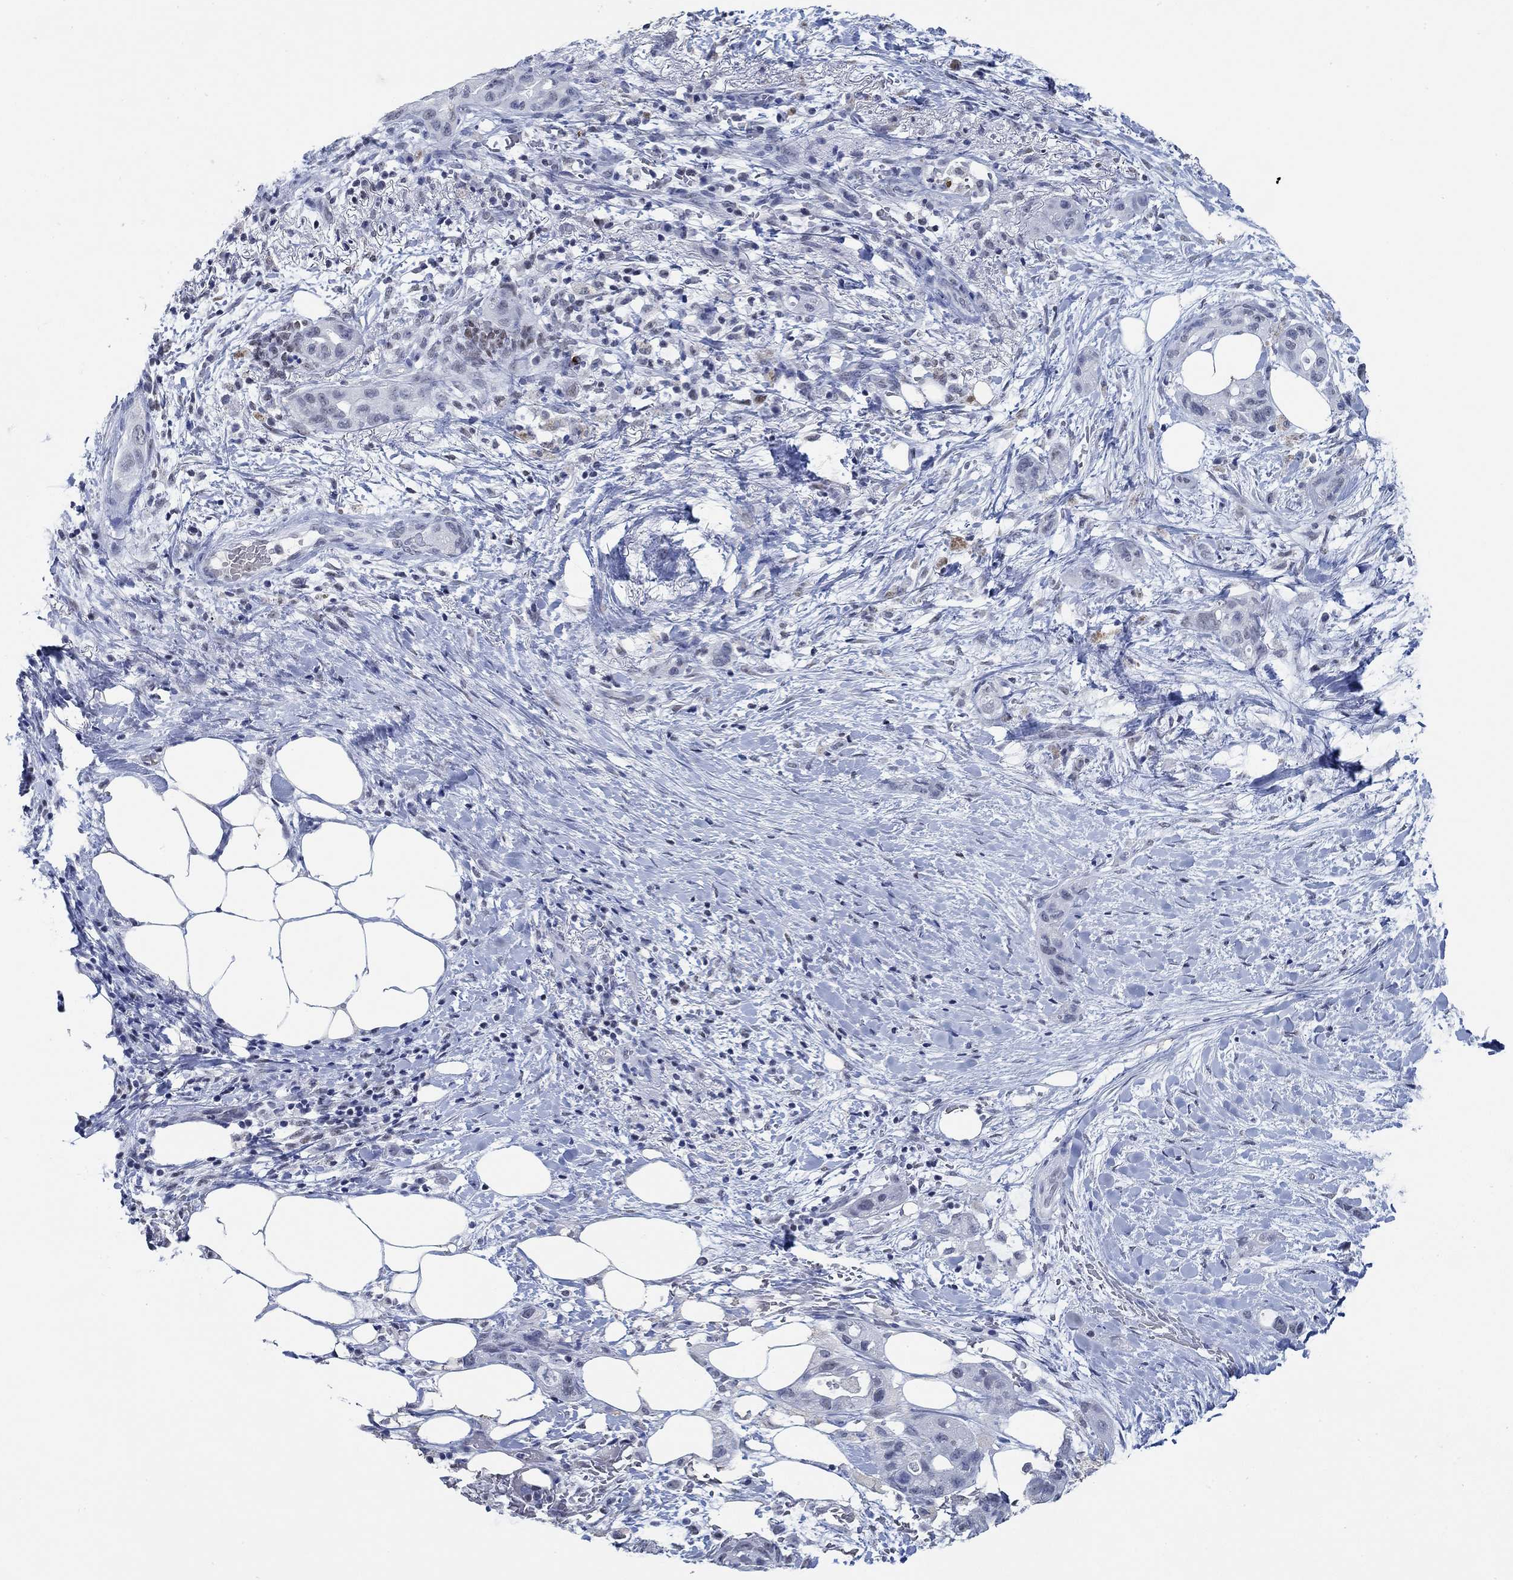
{"staining": {"intensity": "negative", "quantity": "none", "location": "none"}, "tissue": "pancreatic cancer", "cell_type": "Tumor cells", "image_type": "cancer", "snomed": [{"axis": "morphology", "description": "Adenocarcinoma, NOS"}, {"axis": "topography", "description": "Pancreas"}], "caption": "Immunohistochemistry photomicrograph of neoplastic tissue: pancreatic cancer stained with DAB shows no significant protein staining in tumor cells.", "gene": "PPP1R17", "patient": {"sex": "female", "age": 72}}